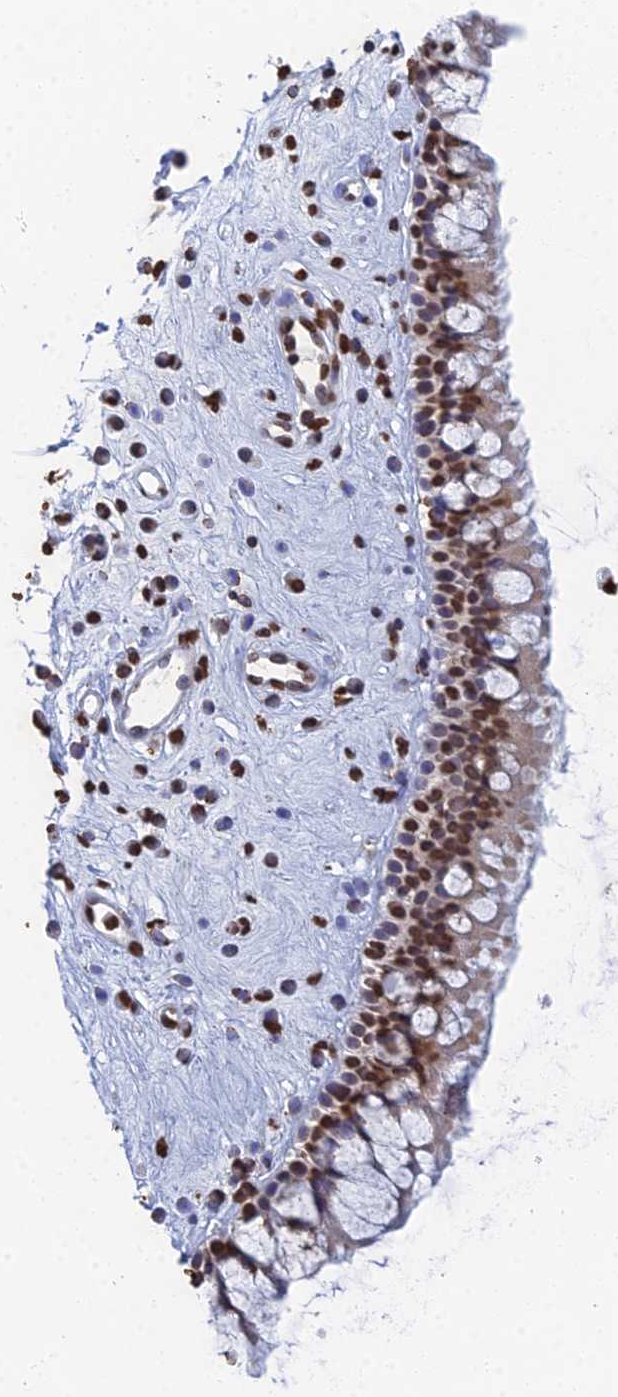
{"staining": {"intensity": "moderate", "quantity": ">75%", "location": "nuclear"}, "tissue": "nasopharynx", "cell_type": "Respiratory epithelial cells", "image_type": "normal", "snomed": [{"axis": "morphology", "description": "Normal tissue, NOS"}, {"axis": "morphology", "description": "Inflammation, NOS"}, {"axis": "topography", "description": "Nasopharynx"}], "caption": "DAB immunohistochemical staining of benign nasopharynx shows moderate nuclear protein positivity in about >75% of respiratory epithelial cells.", "gene": "GBP3", "patient": {"sex": "male", "age": 29}}